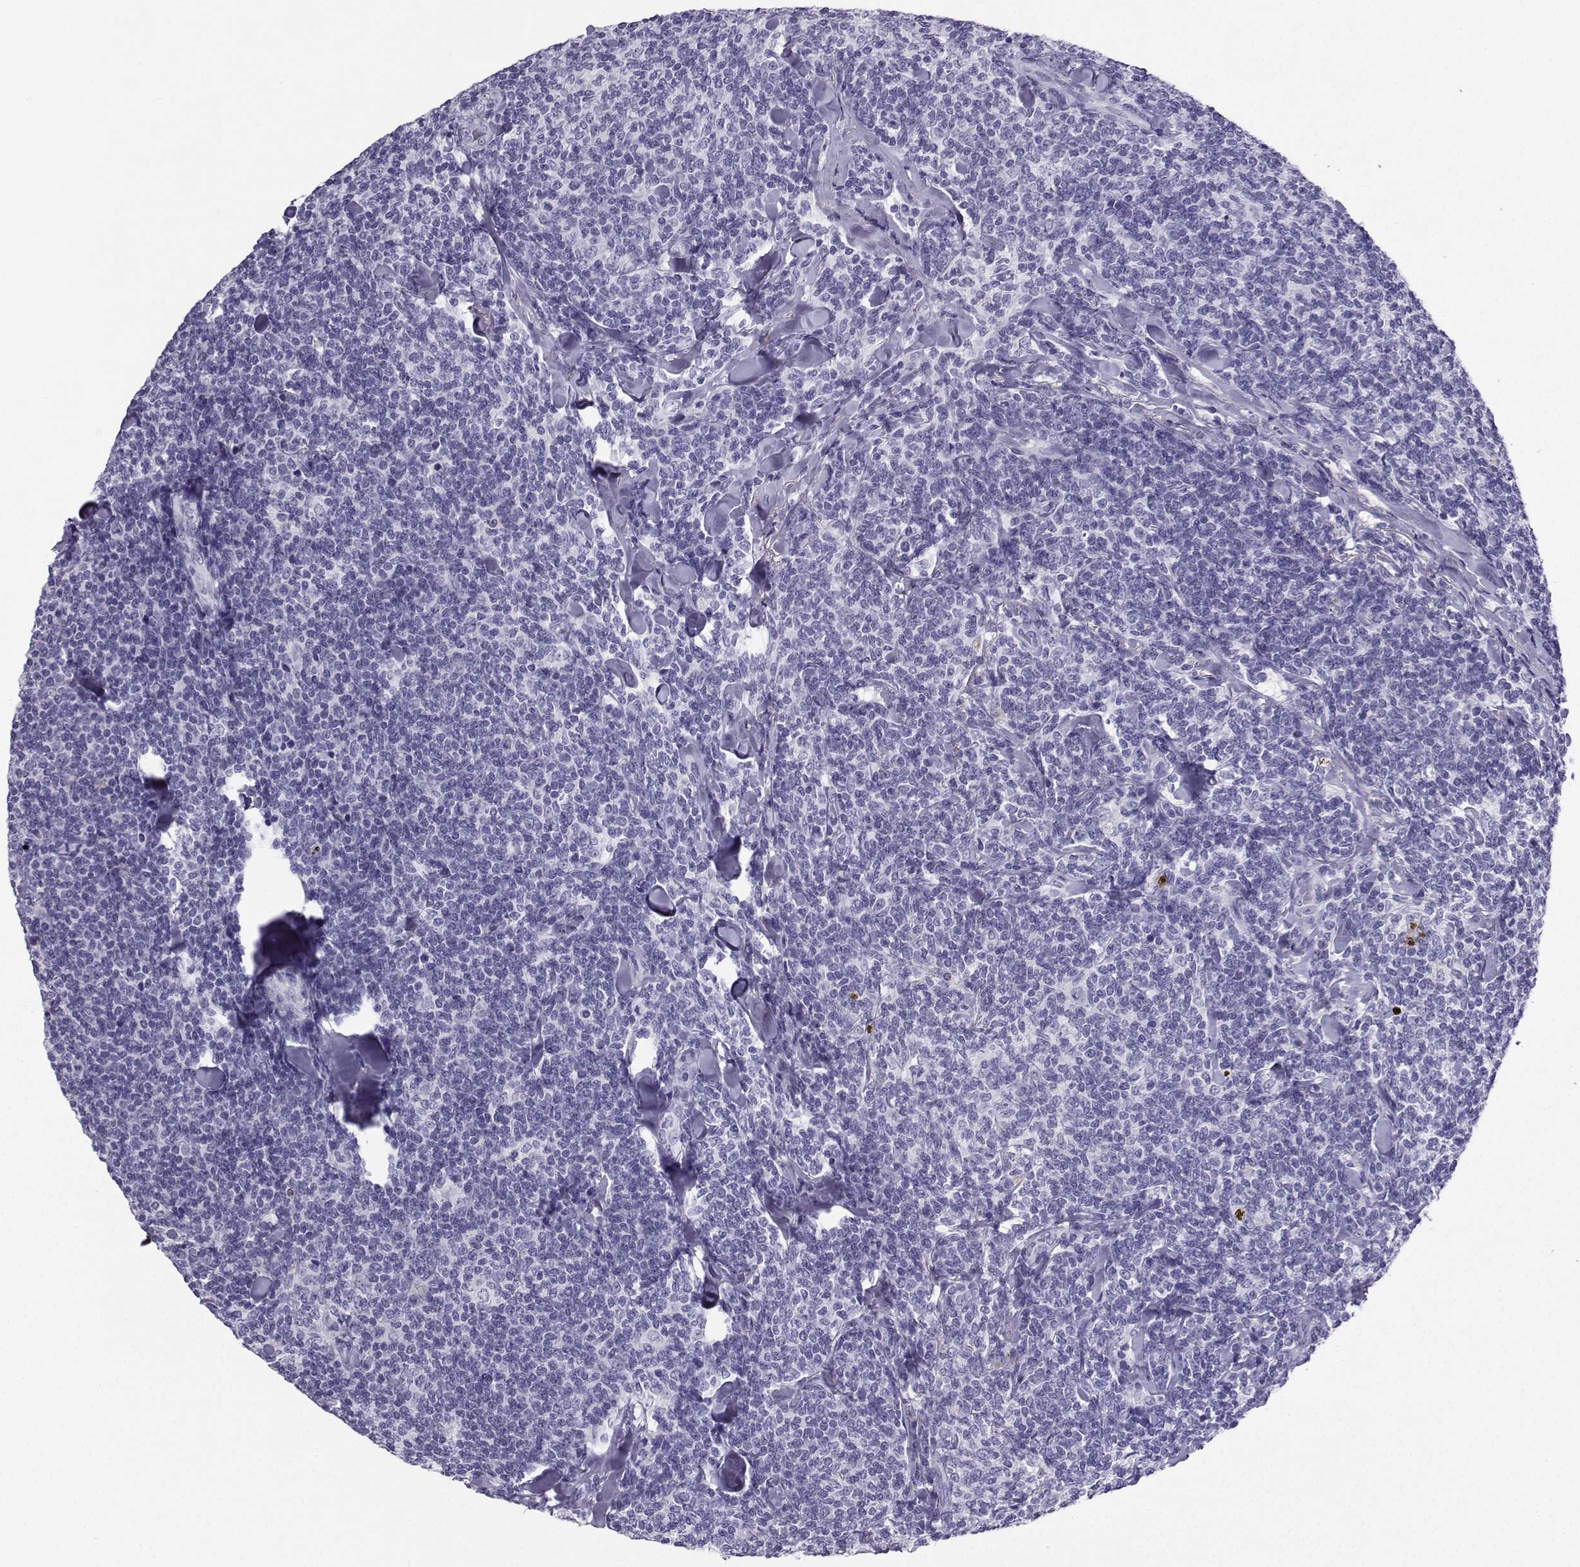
{"staining": {"intensity": "negative", "quantity": "none", "location": "none"}, "tissue": "lymphoma", "cell_type": "Tumor cells", "image_type": "cancer", "snomed": [{"axis": "morphology", "description": "Malignant lymphoma, non-Hodgkin's type, Low grade"}, {"axis": "topography", "description": "Lymph node"}], "caption": "This is an IHC photomicrograph of human malignant lymphoma, non-Hodgkin's type (low-grade). There is no positivity in tumor cells.", "gene": "SLC18A2", "patient": {"sex": "female", "age": 56}}